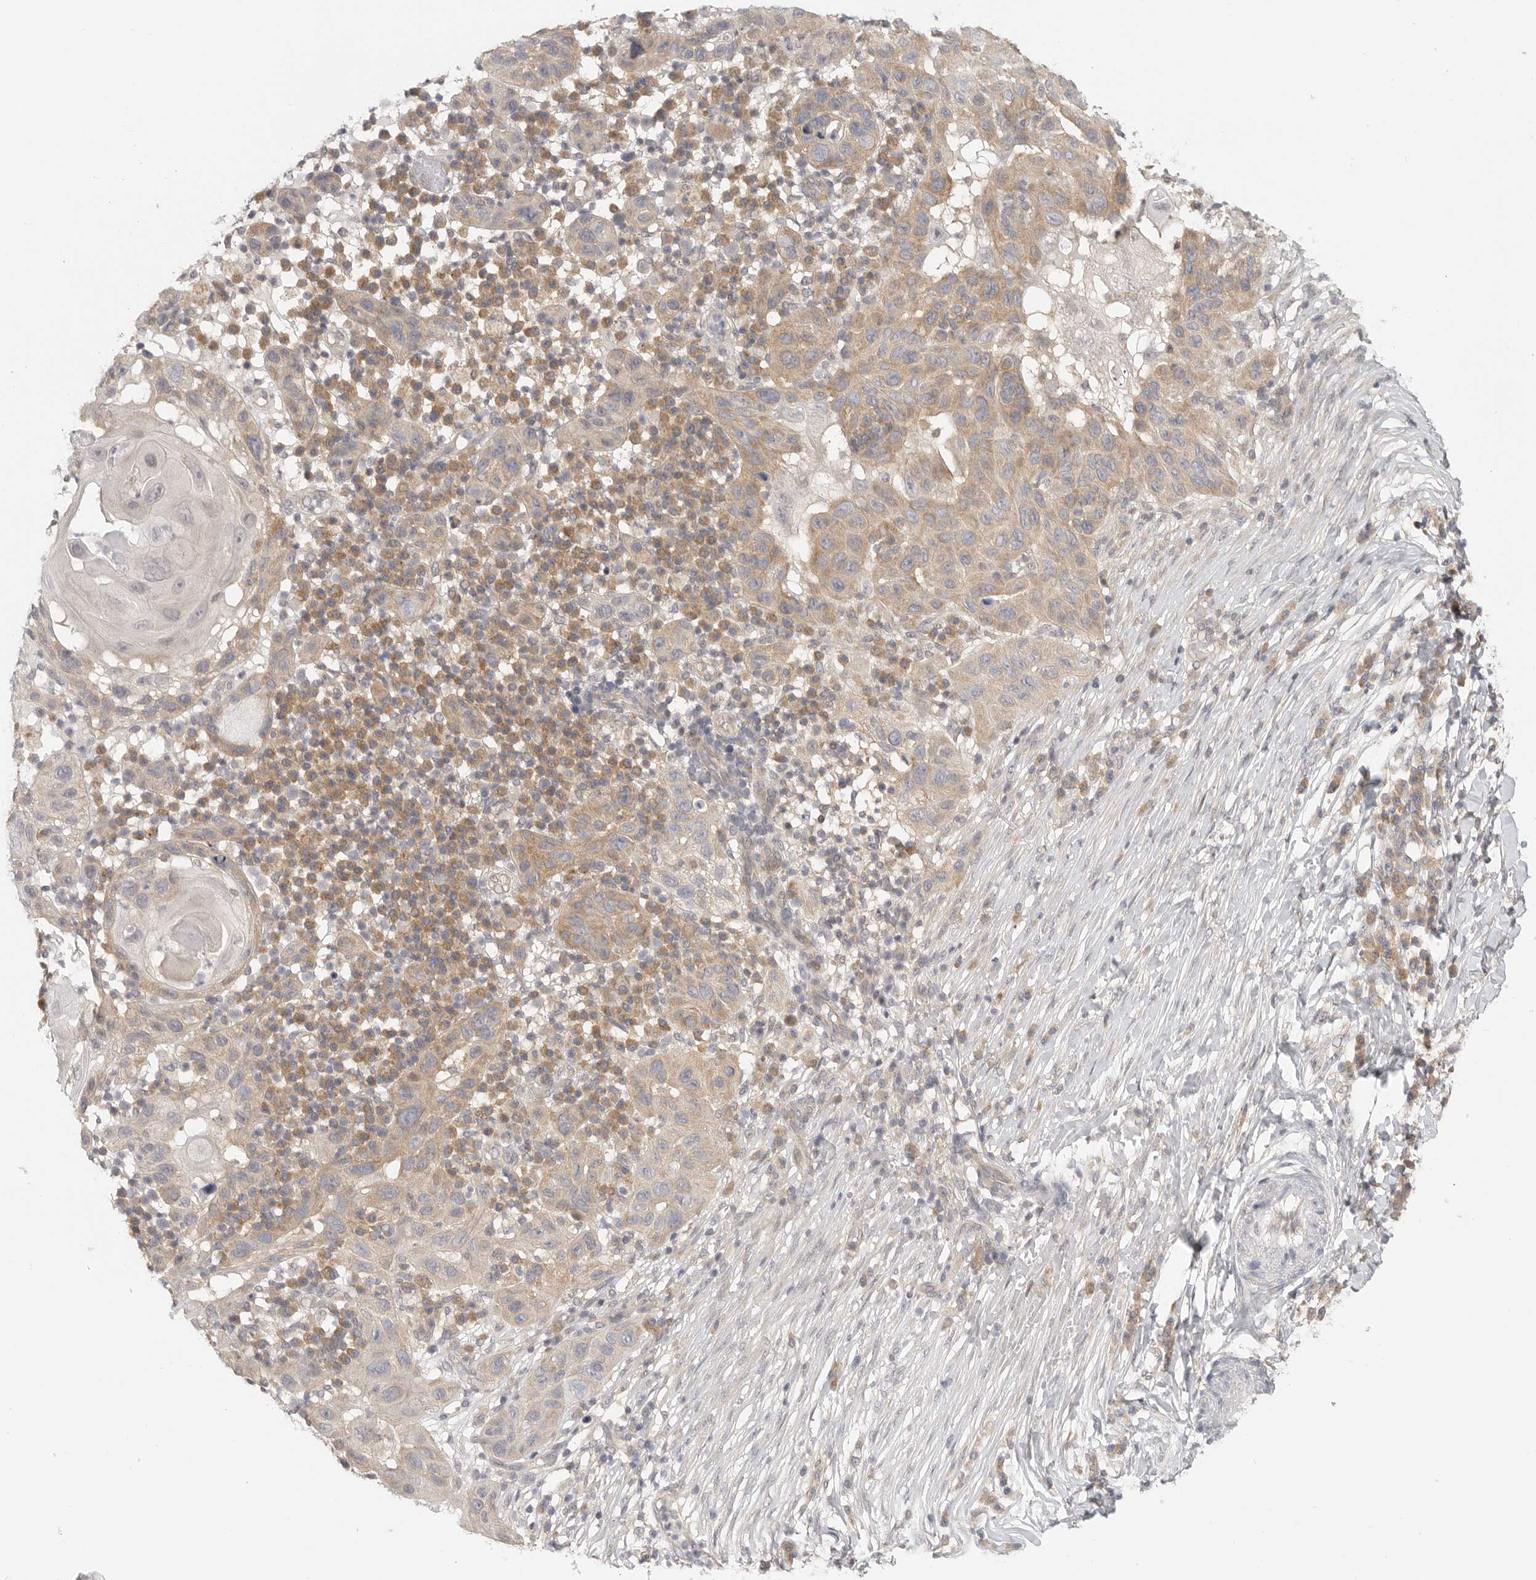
{"staining": {"intensity": "moderate", "quantity": "<25%", "location": "cytoplasmic/membranous"}, "tissue": "skin cancer", "cell_type": "Tumor cells", "image_type": "cancer", "snomed": [{"axis": "morphology", "description": "Normal tissue, NOS"}, {"axis": "morphology", "description": "Squamous cell carcinoma, NOS"}, {"axis": "topography", "description": "Skin"}], "caption": "Skin cancer (squamous cell carcinoma) tissue displays moderate cytoplasmic/membranous positivity in about <25% of tumor cells, visualized by immunohistochemistry.", "gene": "HDAC6", "patient": {"sex": "female", "age": 96}}